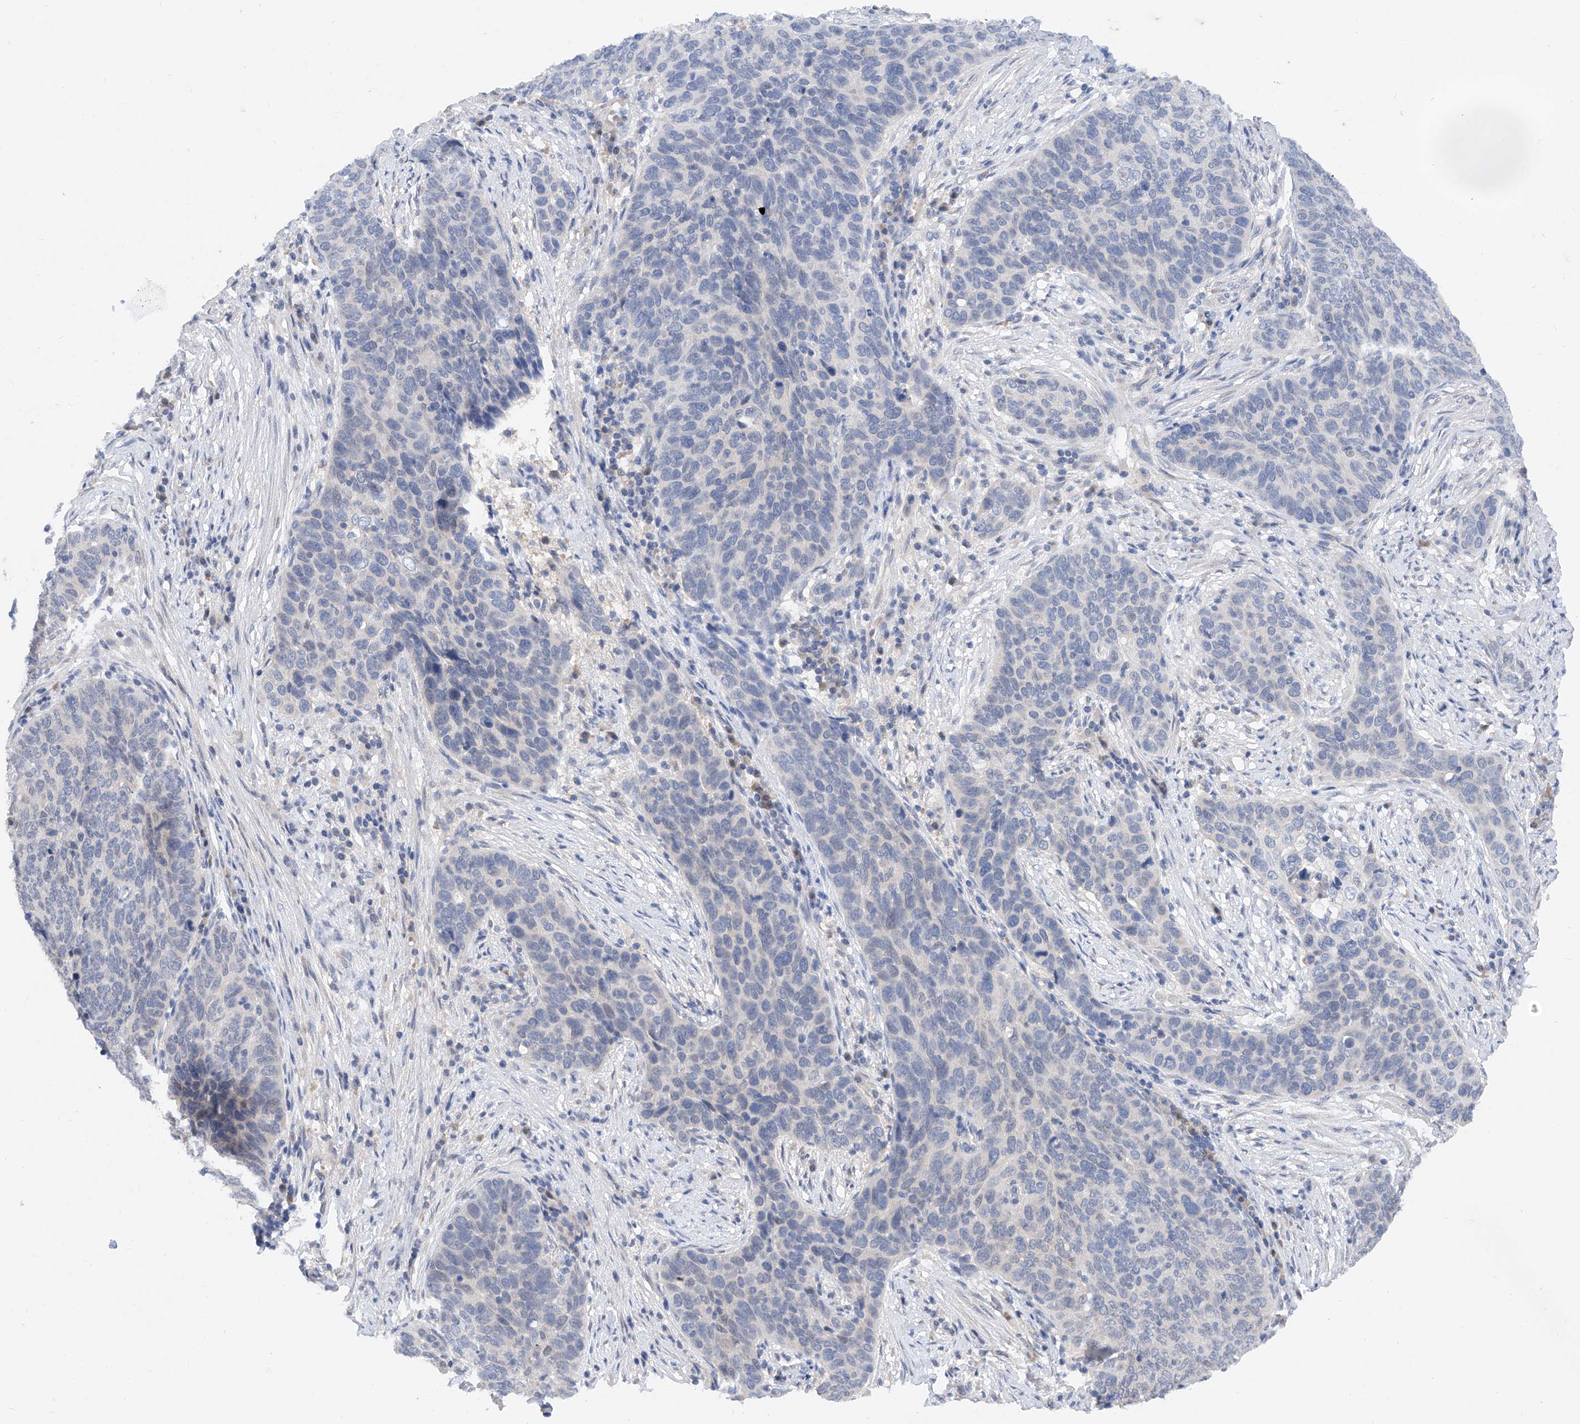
{"staining": {"intensity": "negative", "quantity": "none", "location": "none"}, "tissue": "cervical cancer", "cell_type": "Tumor cells", "image_type": "cancer", "snomed": [{"axis": "morphology", "description": "Squamous cell carcinoma, NOS"}, {"axis": "topography", "description": "Cervix"}], "caption": "Immunohistochemistry (IHC) histopathology image of neoplastic tissue: human squamous cell carcinoma (cervical) stained with DAB (3,3'-diaminobenzidine) displays no significant protein positivity in tumor cells.", "gene": "FUCA2", "patient": {"sex": "female", "age": 60}}